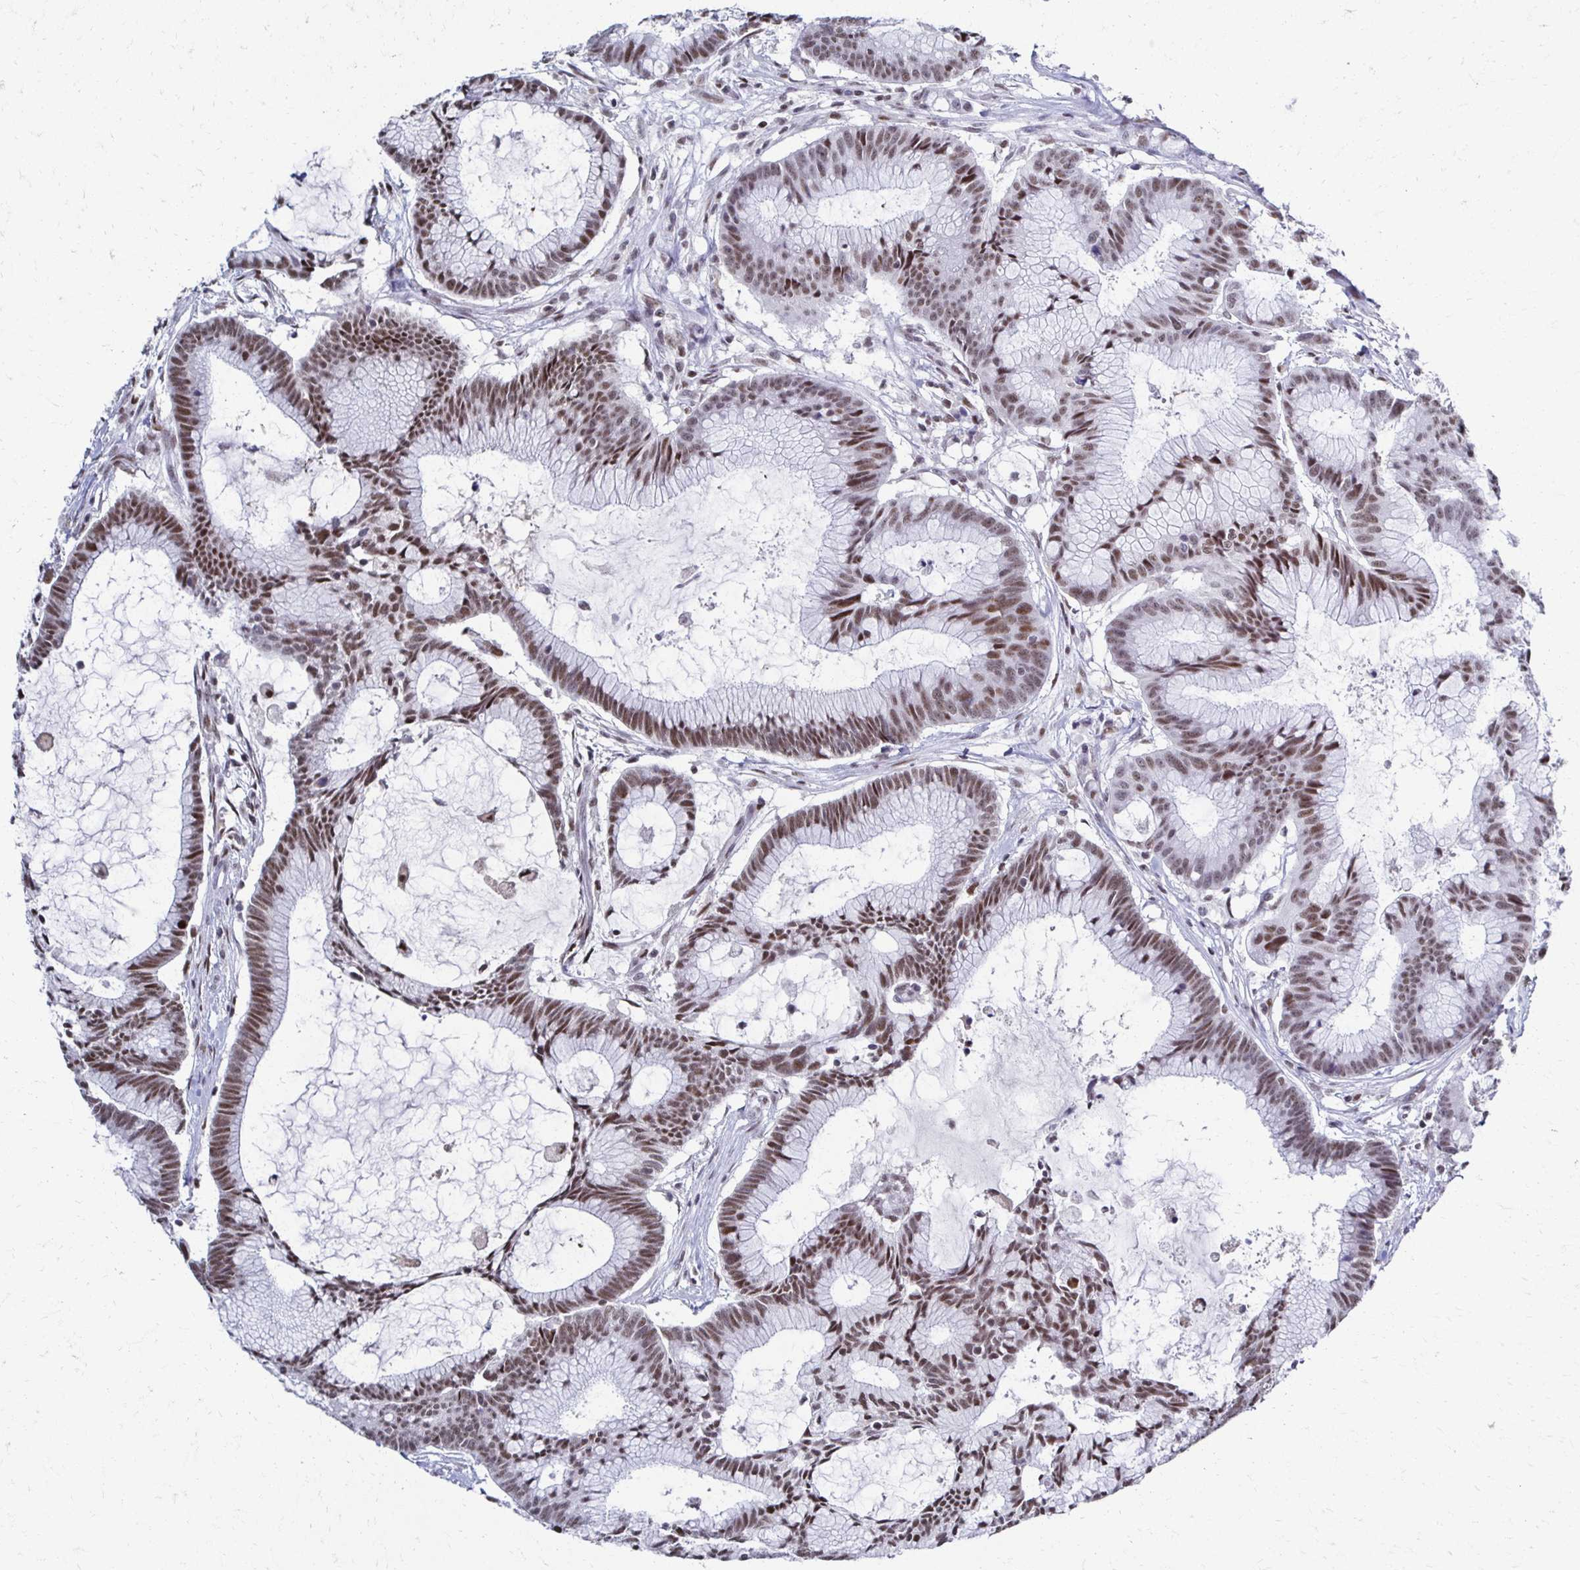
{"staining": {"intensity": "moderate", "quantity": ">75%", "location": "nuclear"}, "tissue": "colorectal cancer", "cell_type": "Tumor cells", "image_type": "cancer", "snomed": [{"axis": "morphology", "description": "Adenocarcinoma, NOS"}, {"axis": "topography", "description": "Colon"}], "caption": "The immunohistochemical stain highlights moderate nuclear positivity in tumor cells of colorectal cancer (adenocarcinoma) tissue. The staining was performed using DAB (3,3'-diaminobenzidine), with brown indicating positive protein expression. Nuclei are stained blue with hematoxylin.", "gene": "IRF7", "patient": {"sex": "female", "age": 78}}